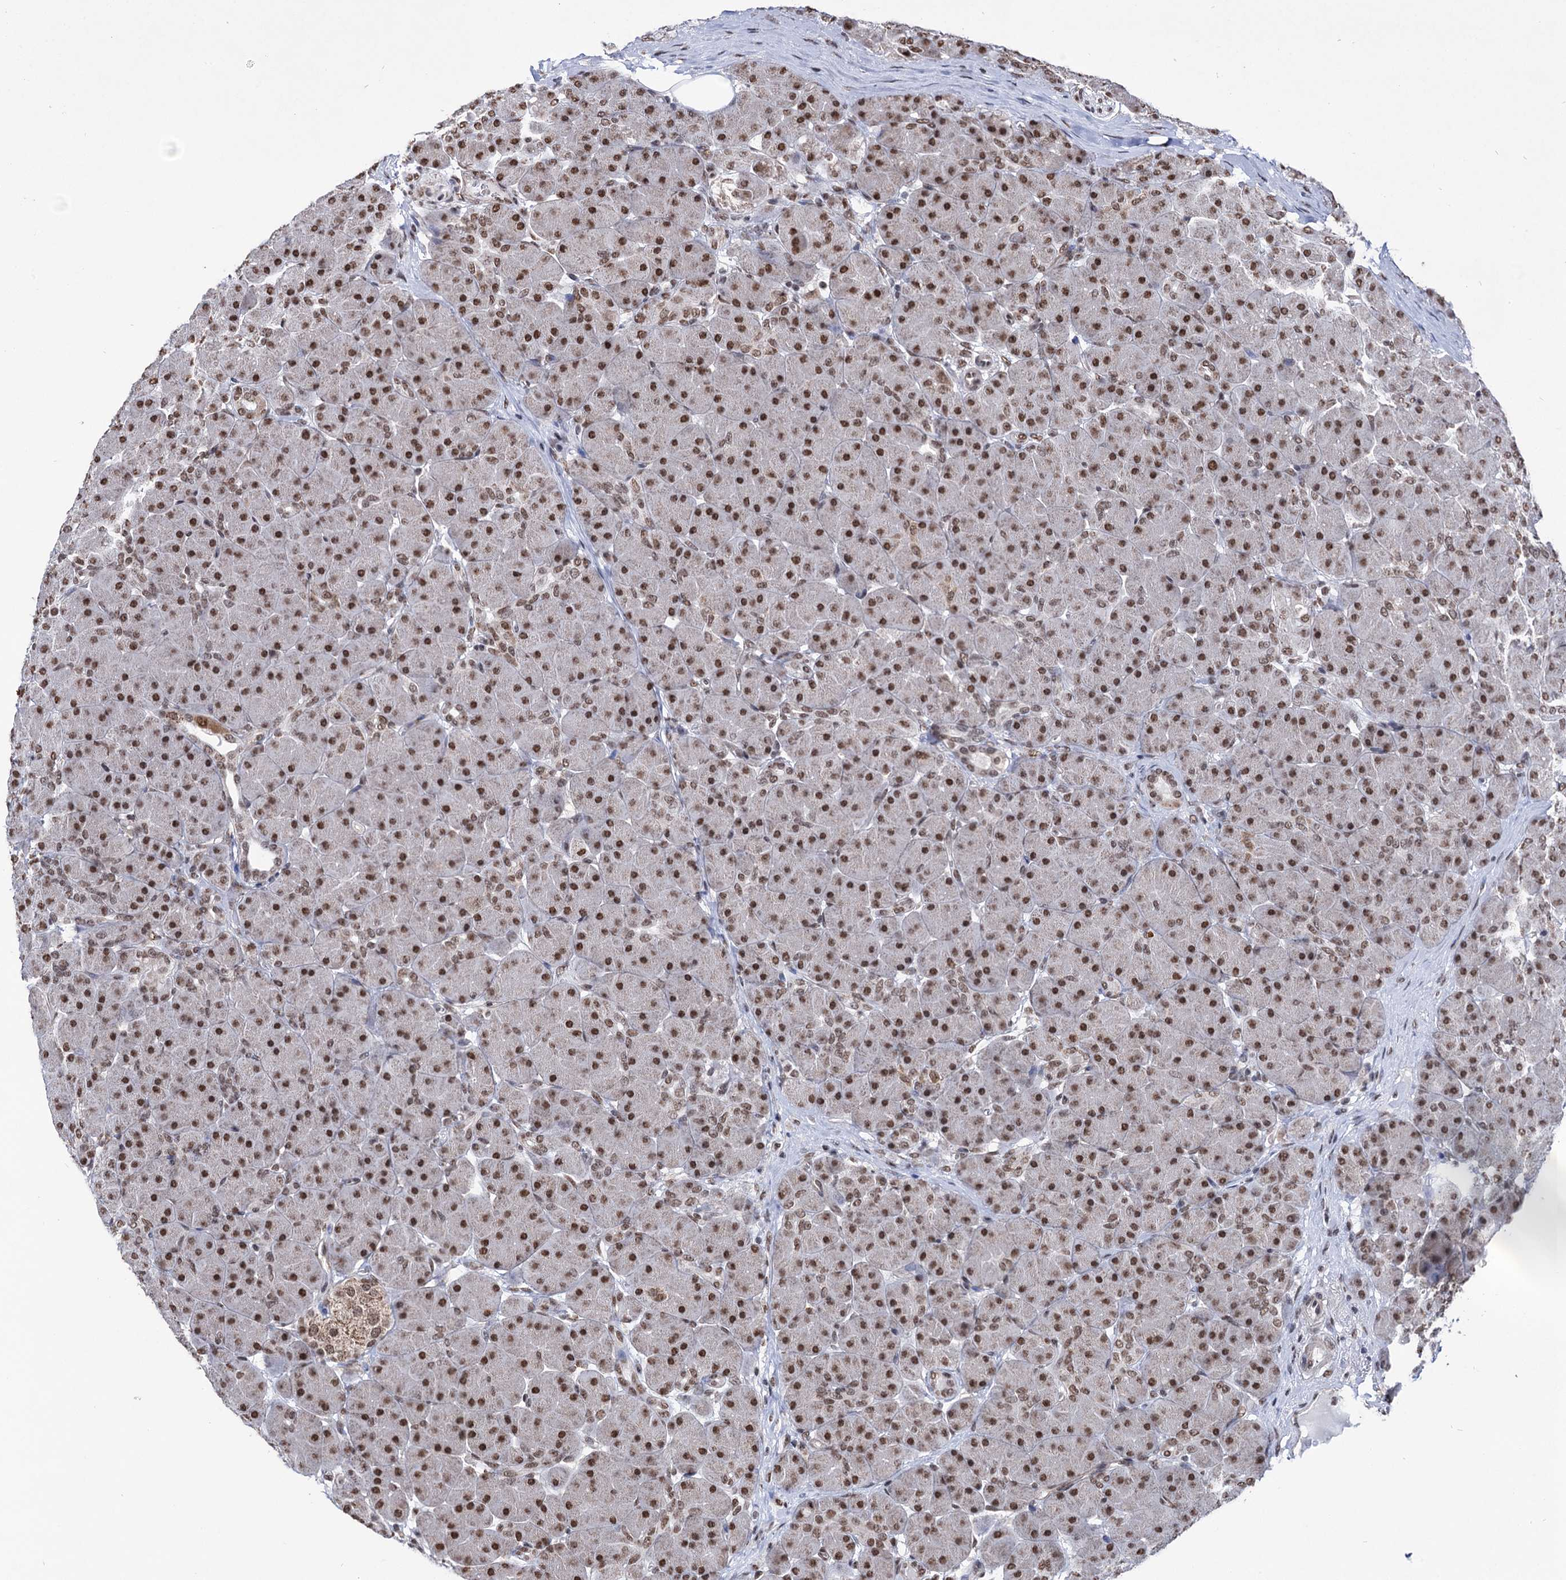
{"staining": {"intensity": "moderate", "quantity": ">75%", "location": "nuclear"}, "tissue": "pancreas", "cell_type": "Exocrine glandular cells", "image_type": "normal", "snomed": [{"axis": "morphology", "description": "Normal tissue, NOS"}, {"axis": "topography", "description": "Pancreas"}], "caption": "High-power microscopy captured an IHC photomicrograph of unremarkable pancreas, revealing moderate nuclear positivity in about >75% of exocrine glandular cells.", "gene": "ABHD10", "patient": {"sex": "male", "age": 66}}